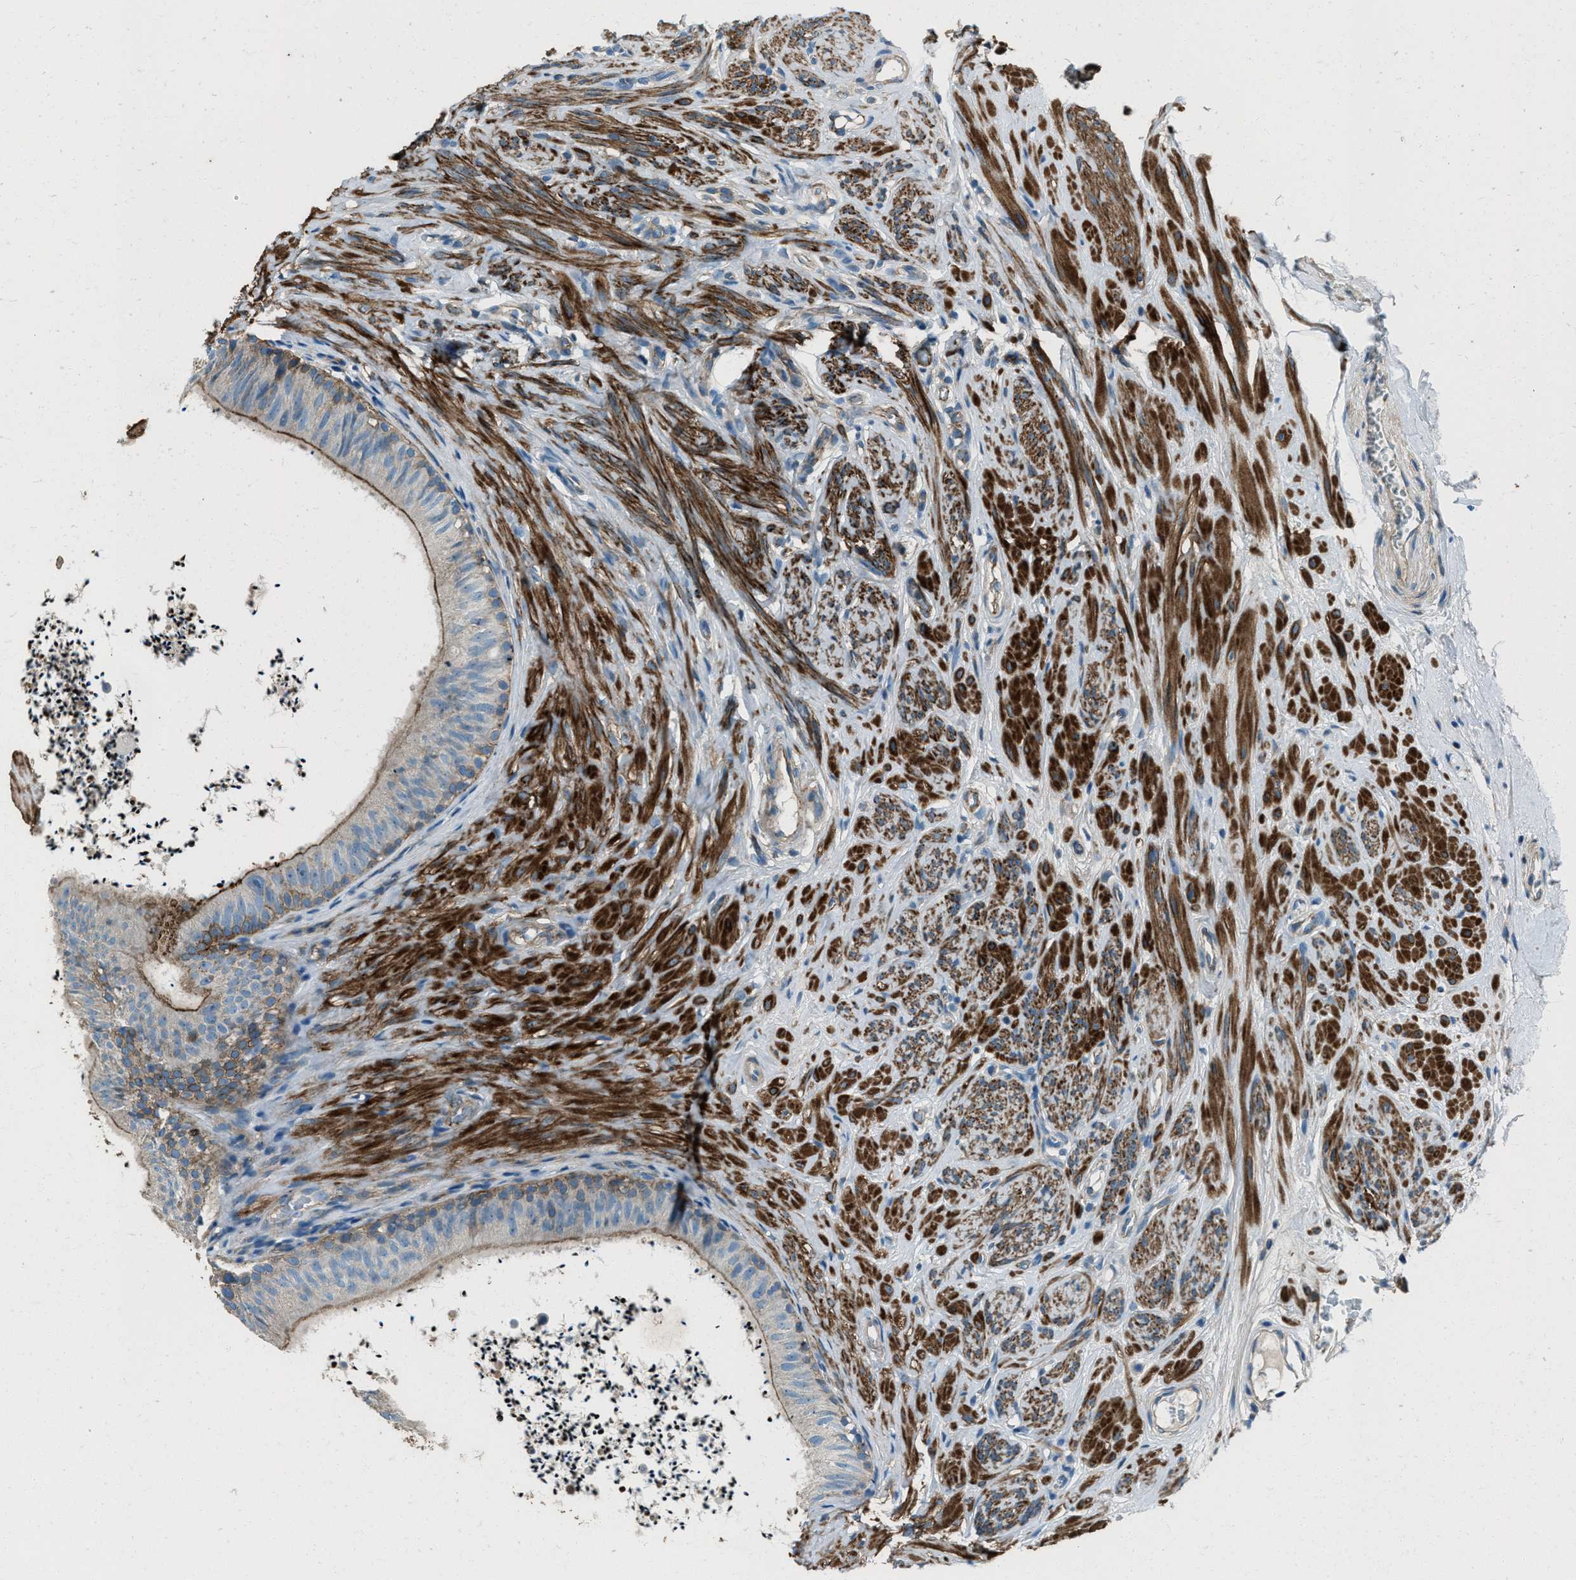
{"staining": {"intensity": "moderate", "quantity": "25%-75%", "location": "cytoplasmic/membranous"}, "tissue": "epididymis", "cell_type": "Glandular cells", "image_type": "normal", "snomed": [{"axis": "morphology", "description": "Normal tissue, NOS"}, {"axis": "topography", "description": "Epididymis"}], "caption": "Glandular cells demonstrate medium levels of moderate cytoplasmic/membranous expression in approximately 25%-75% of cells in benign epididymis.", "gene": "SVIL", "patient": {"sex": "male", "age": 56}}